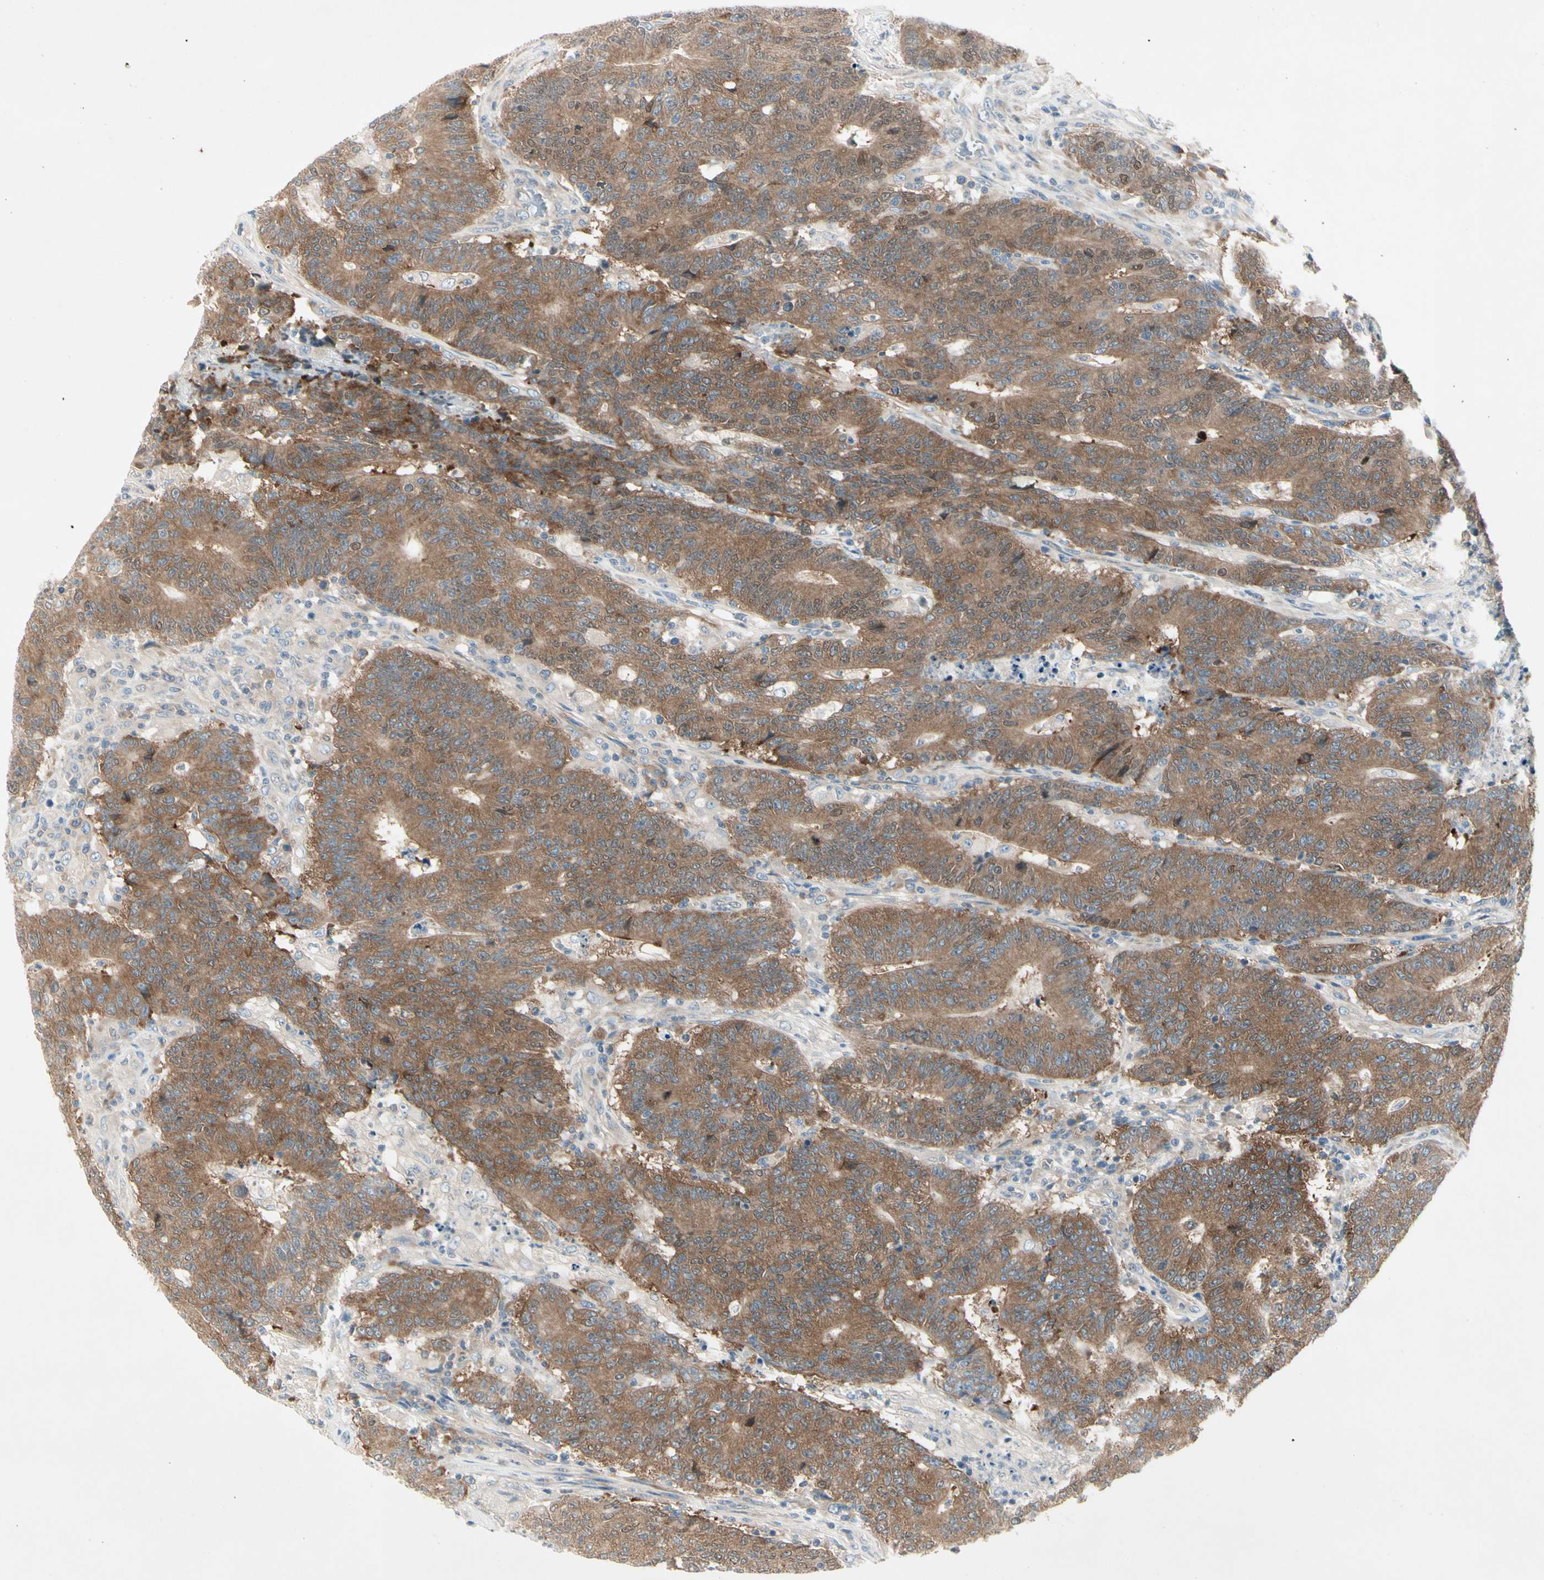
{"staining": {"intensity": "strong", "quantity": ">75%", "location": "nuclear"}, "tissue": "colorectal cancer", "cell_type": "Tumor cells", "image_type": "cancer", "snomed": [{"axis": "morphology", "description": "Normal tissue, NOS"}, {"axis": "morphology", "description": "Adenocarcinoma, NOS"}, {"axis": "topography", "description": "Colon"}], "caption": "Strong nuclear expression is present in approximately >75% of tumor cells in colorectal adenocarcinoma.", "gene": "IL1R1", "patient": {"sex": "female", "age": 75}}